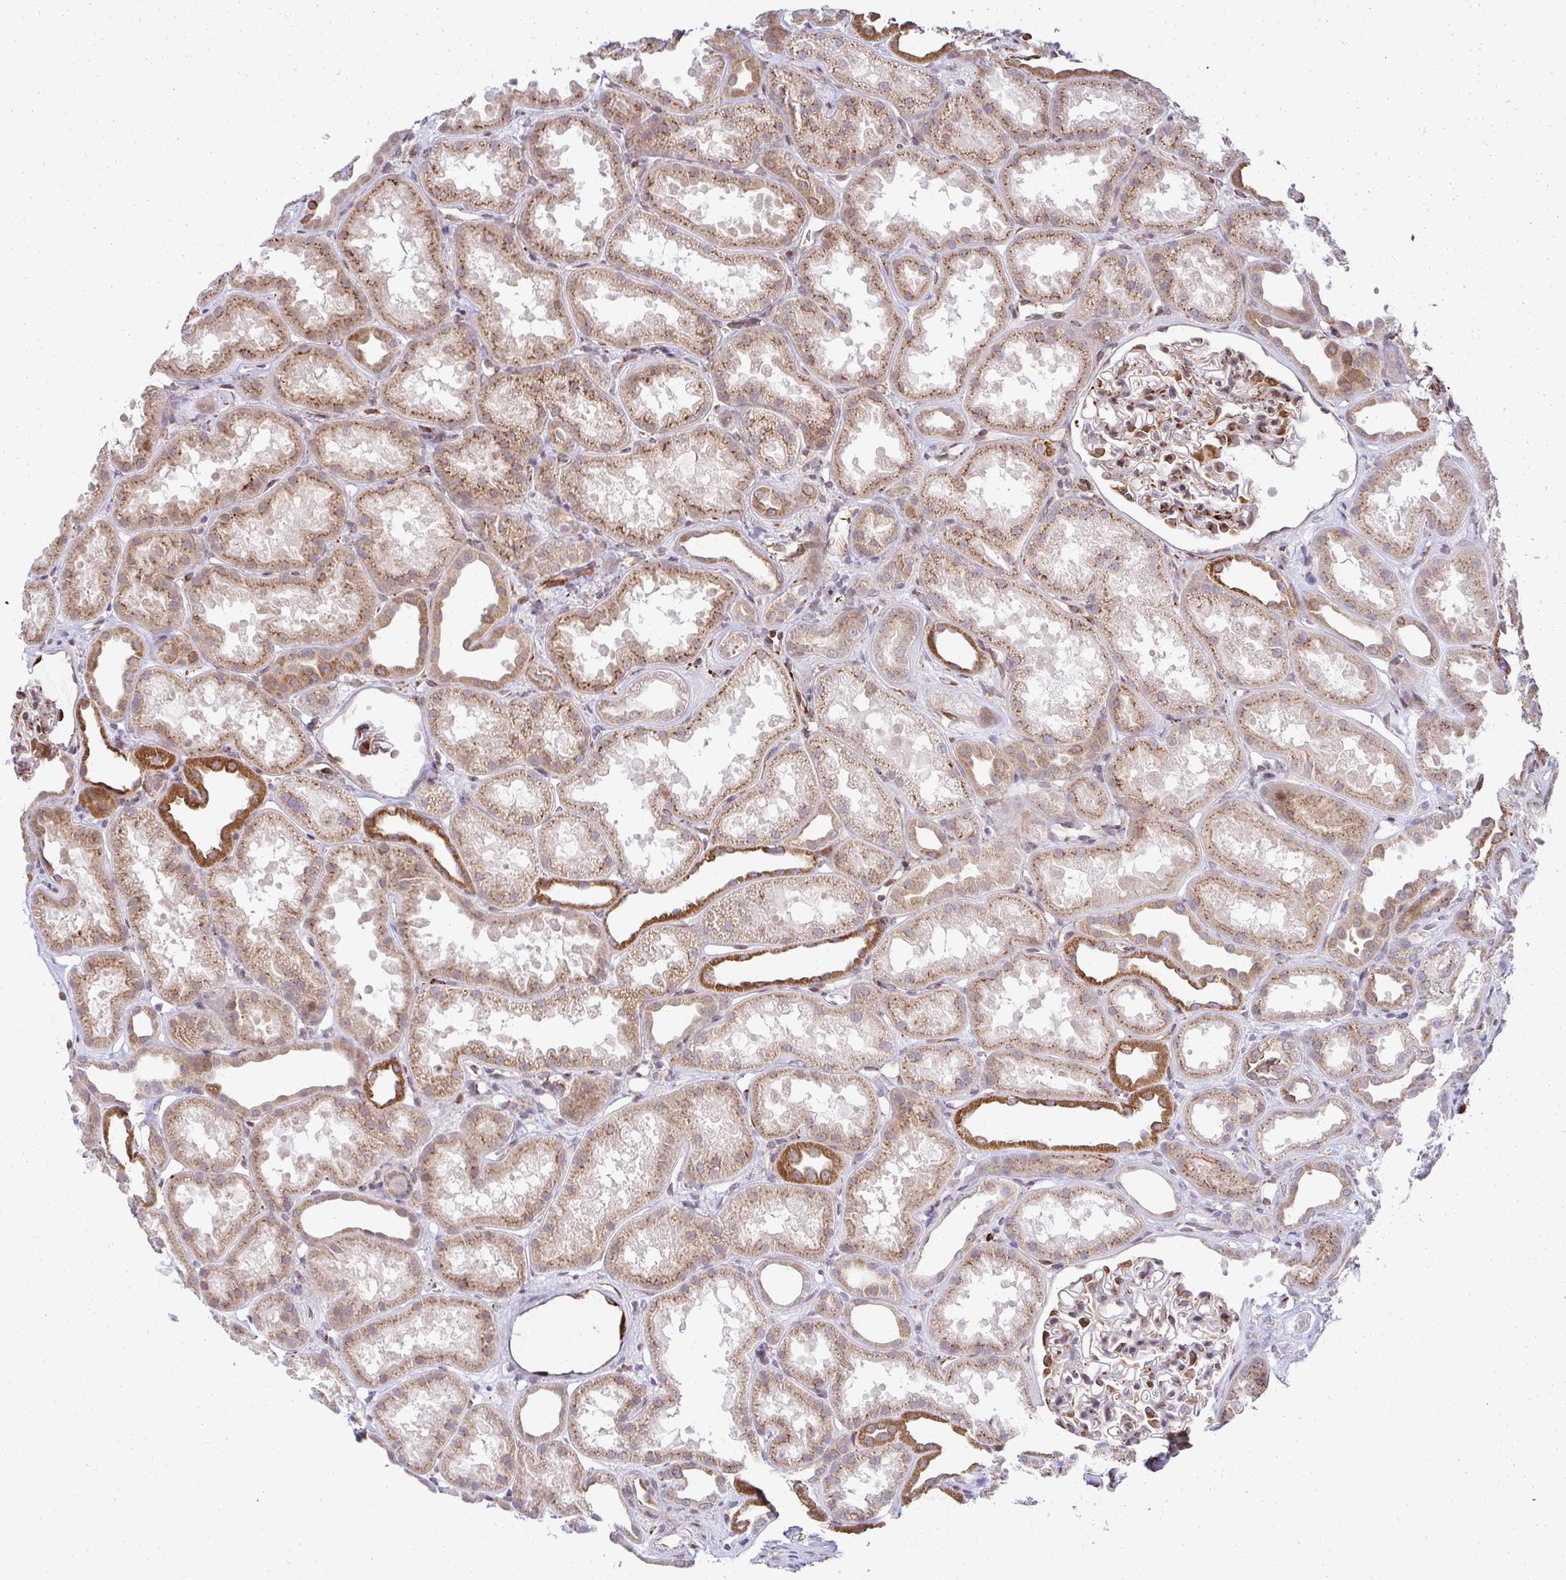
{"staining": {"intensity": "moderate", "quantity": ">75%", "location": "cytoplasmic/membranous"}, "tissue": "kidney", "cell_type": "Cells in glomeruli", "image_type": "normal", "snomed": [{"axis": "morphology", "description": "Normal tissue, NOS"}, {"axis": "topography", "description": "Kidney"}], "caption": "The immunohistochemical stain labels moderate cytoplasmic/membranous staining in cells in glomeruli of benign kidney.", "gene": "HPS1", "patient": {"sex": "male", "age": 61}}